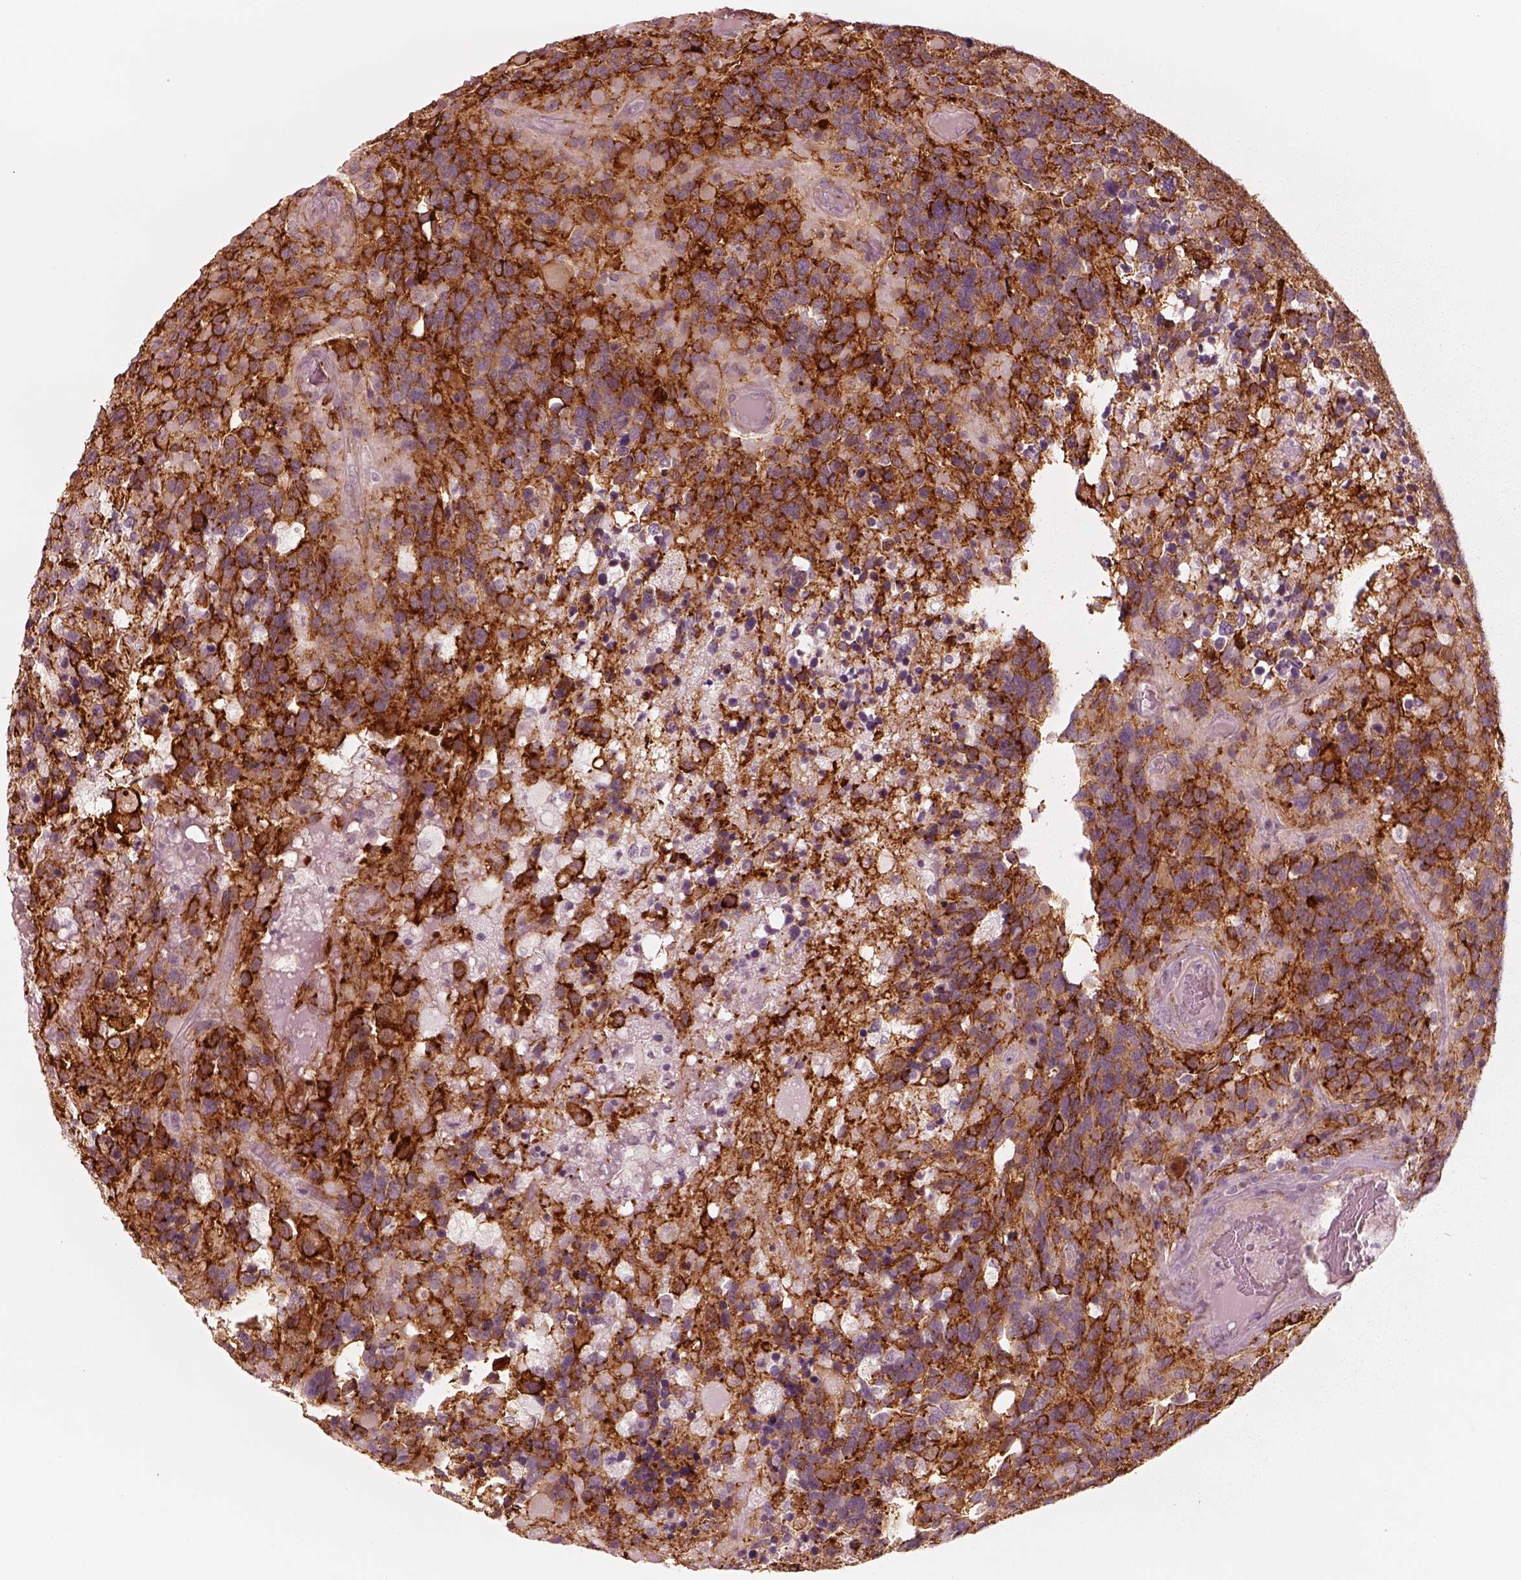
{"staining": {"intensity": "moderate", "quantity": ">75%", "location": "cytoplasmic/membranous"}, "tissue": "glioma", "cell_type": "Tumor cells", "image_type": "cancer", "snomed": [{"axis": "morphology", "description": "Glioma, malignant, High grade"}, {"axis": "topography", "description": "Brain"}], "caption": "This is a photomicrograph of immunohistochemistry staining of malignant glioma (high-grade), which shows moderate expression in the cytoplasmic/membranous of tumor cells.", "gene": "DNAAF9", "patient": {"sex": "female", "age": 40}}